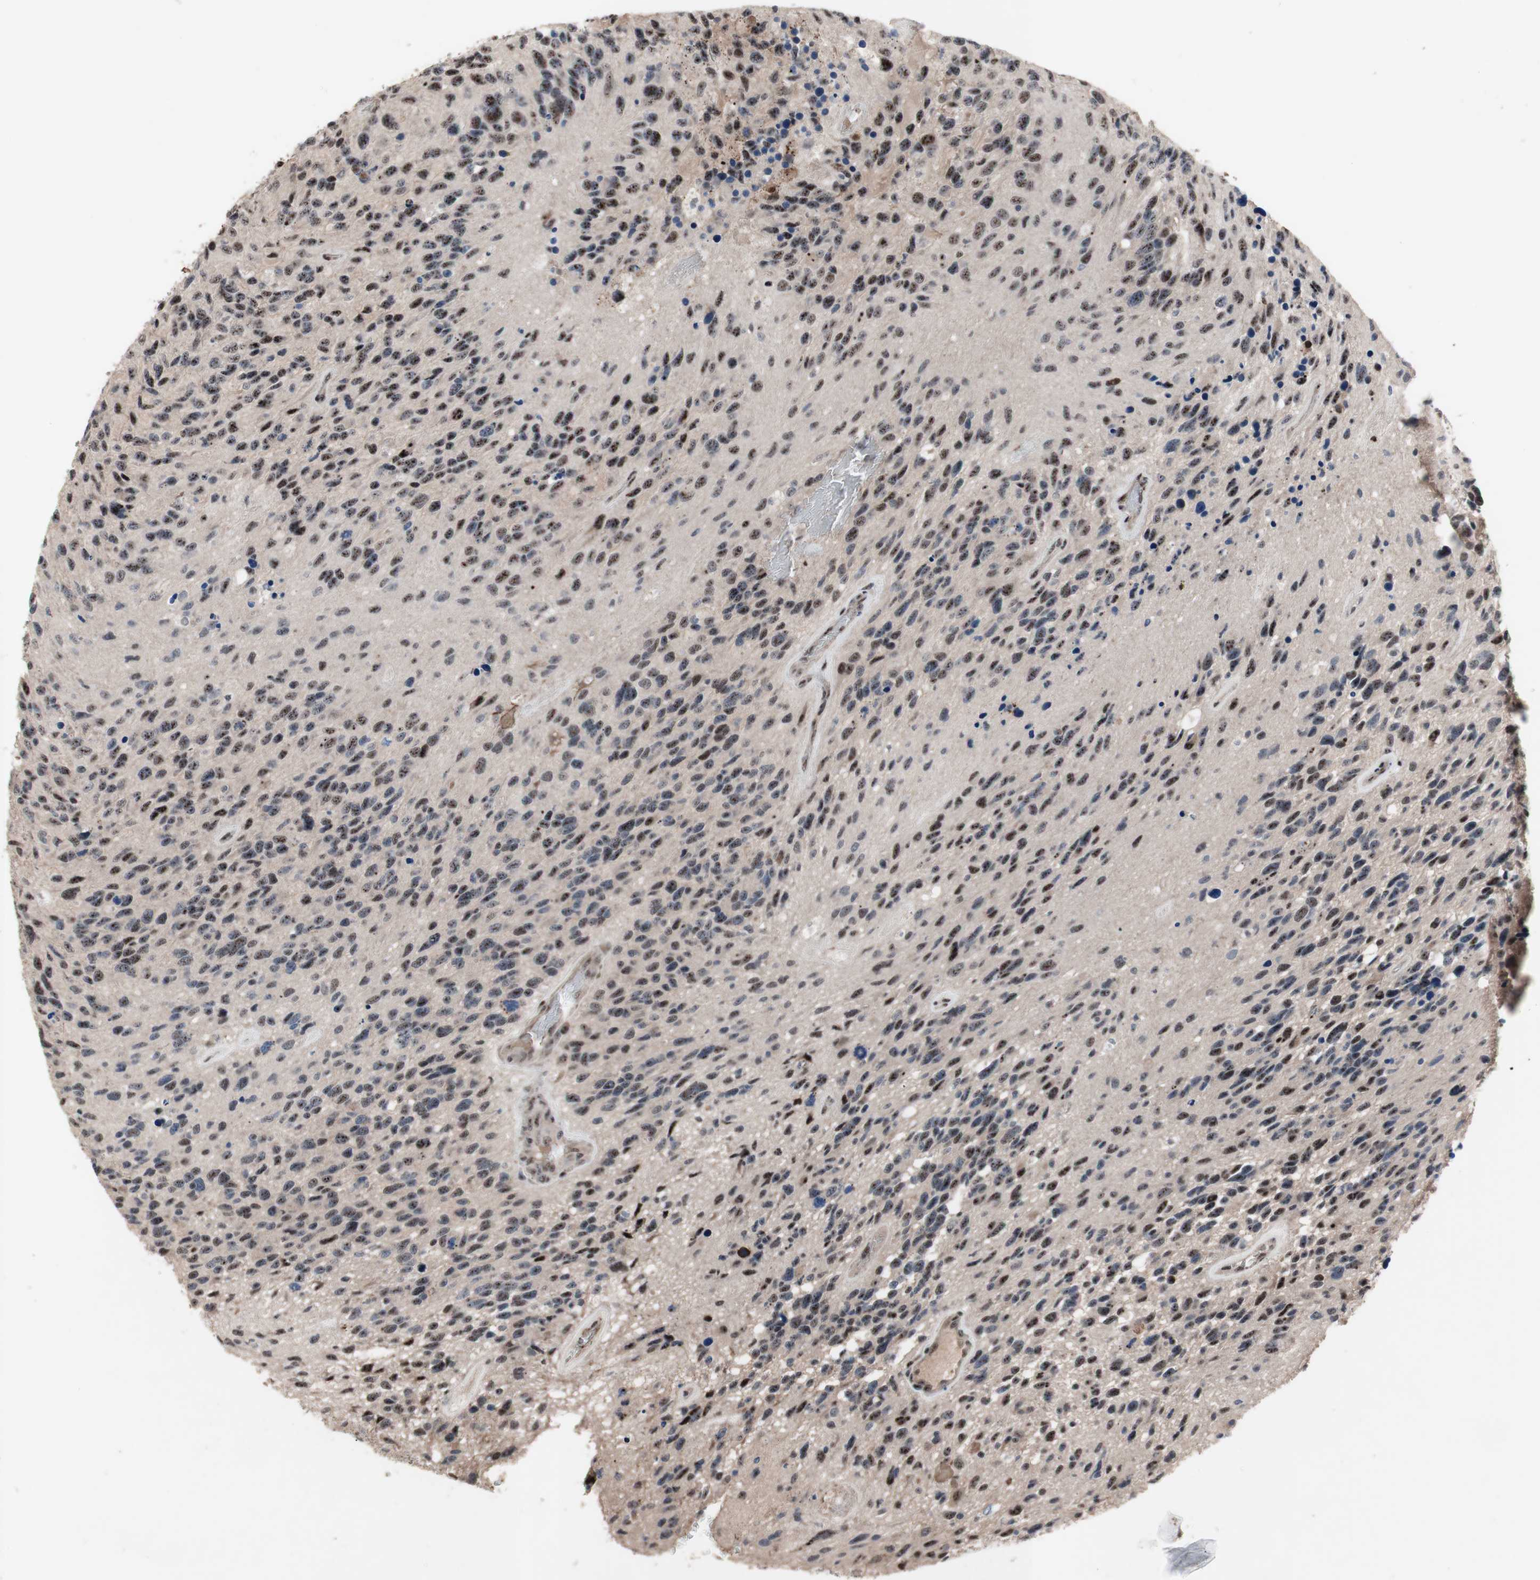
{"staining": {"intensity": "moderate", "quantity": "25%-75%", "location": "nuclear"}, "tissue": "glioma", "cell_type": "Tumor cells", "image_type": "cancer", "snomed": [{"axis": "morphology", "description": "Glioma, malignant, High grade"}, {"axis": "topography", "description": "Brain"}], "caption": "Protein staining reveals moderate nuclear staining in approximately 25%-75% of tumor cells in malignant glioma (high-grade).", "gene": "SOX7", "patient": {"sex": "female", "age": 58}}